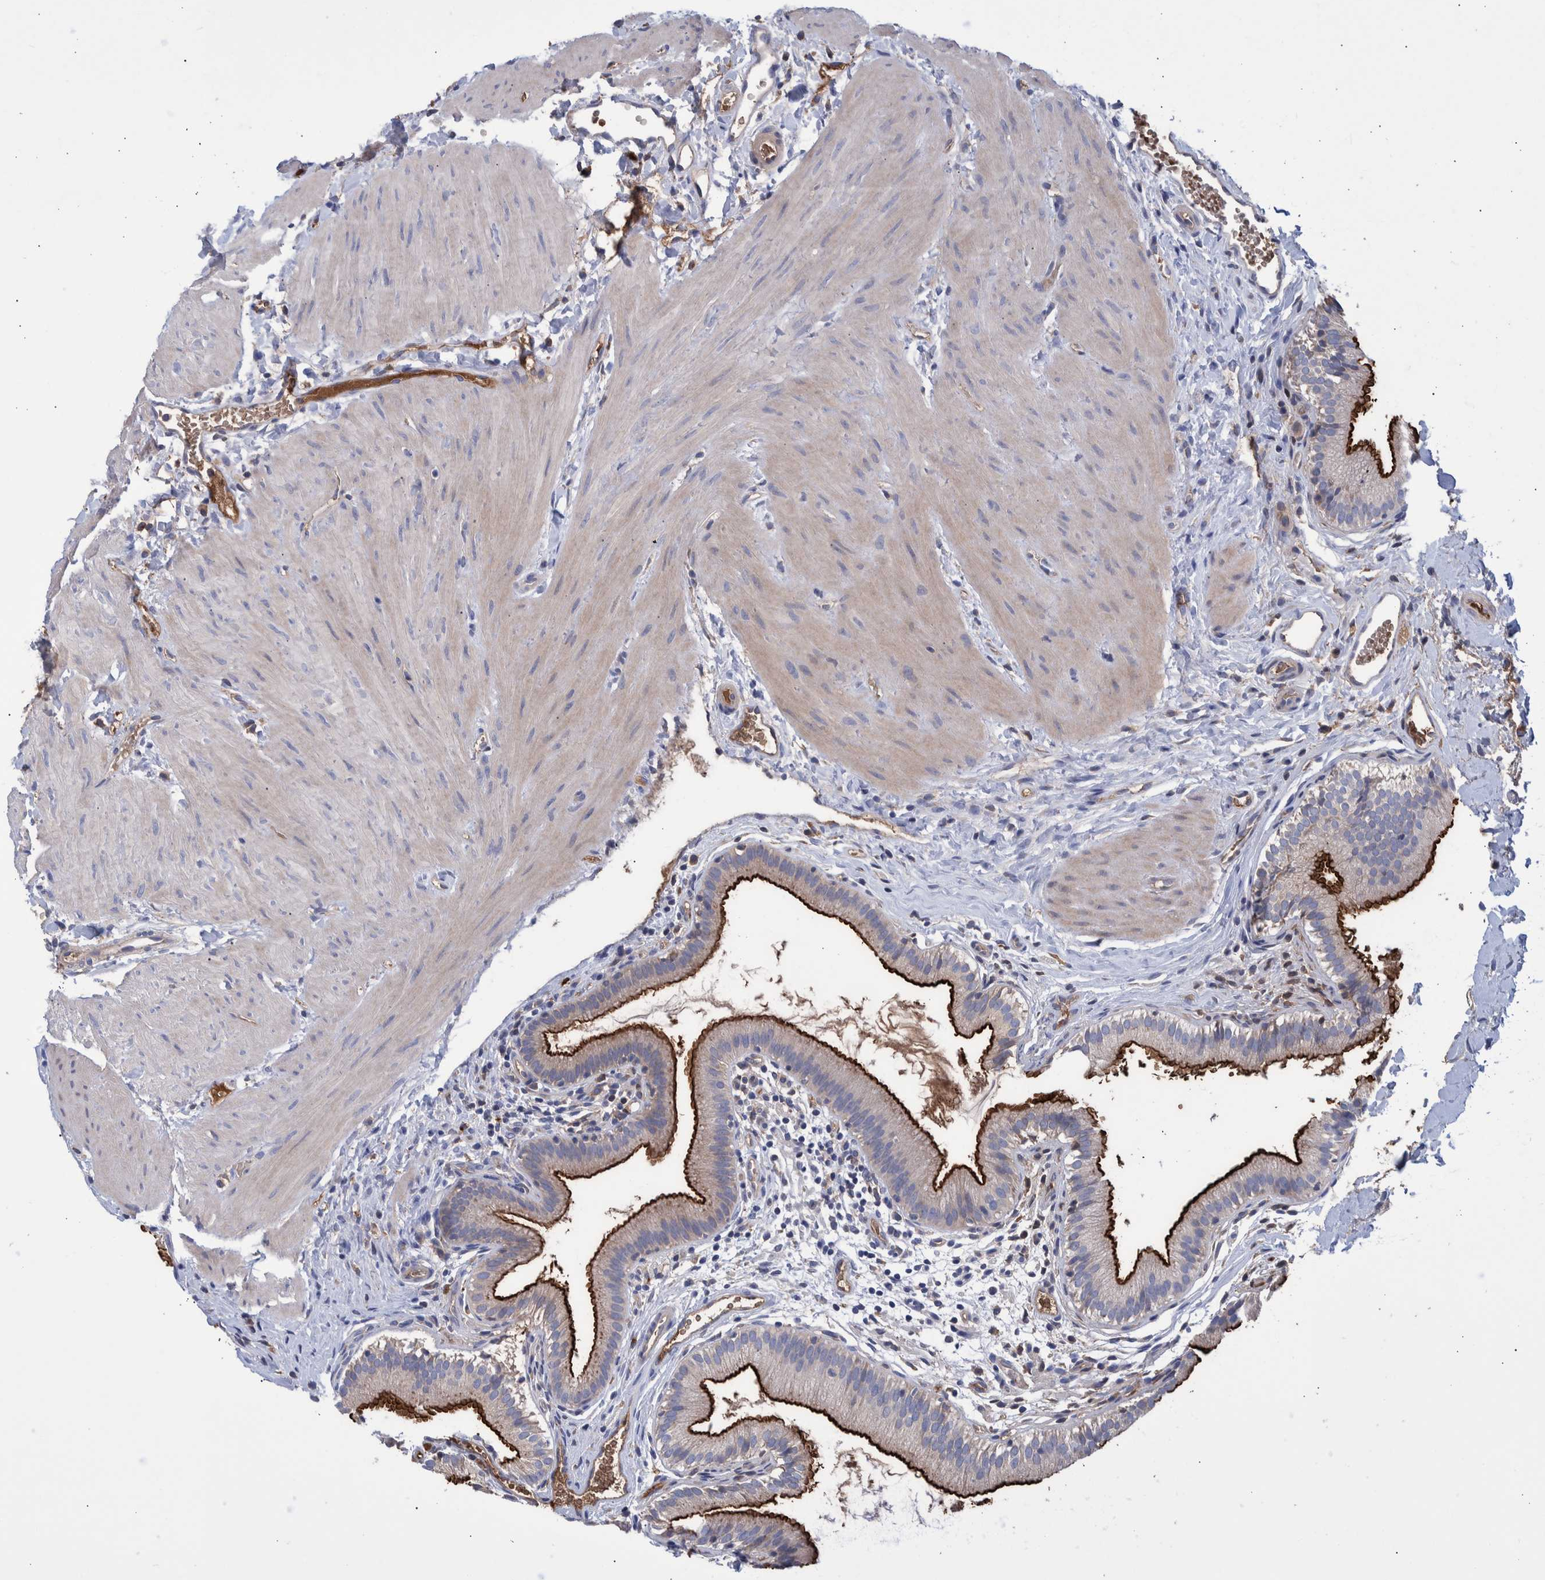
{"staining": {"intensity": "strong", "quantity": ">75%", "location": "cytoplasmic/membranous"}, "tissue": "gallbladder", "cell_type": "Glandular cells", "image_type": "normal", "snomed": [{"axis": "morphology", "description": "Normal tissue, NOS"}, {"axis": "topography", "description": "Gallbladder"}], "caption": "Immunohistochemical staining of normal gallbladder displays strong cytoplasmic/membranous protein staining in approximately >75% of glandular cells.", "gene": "DLL4", "patient": {"sex": "female", "age": 26}}